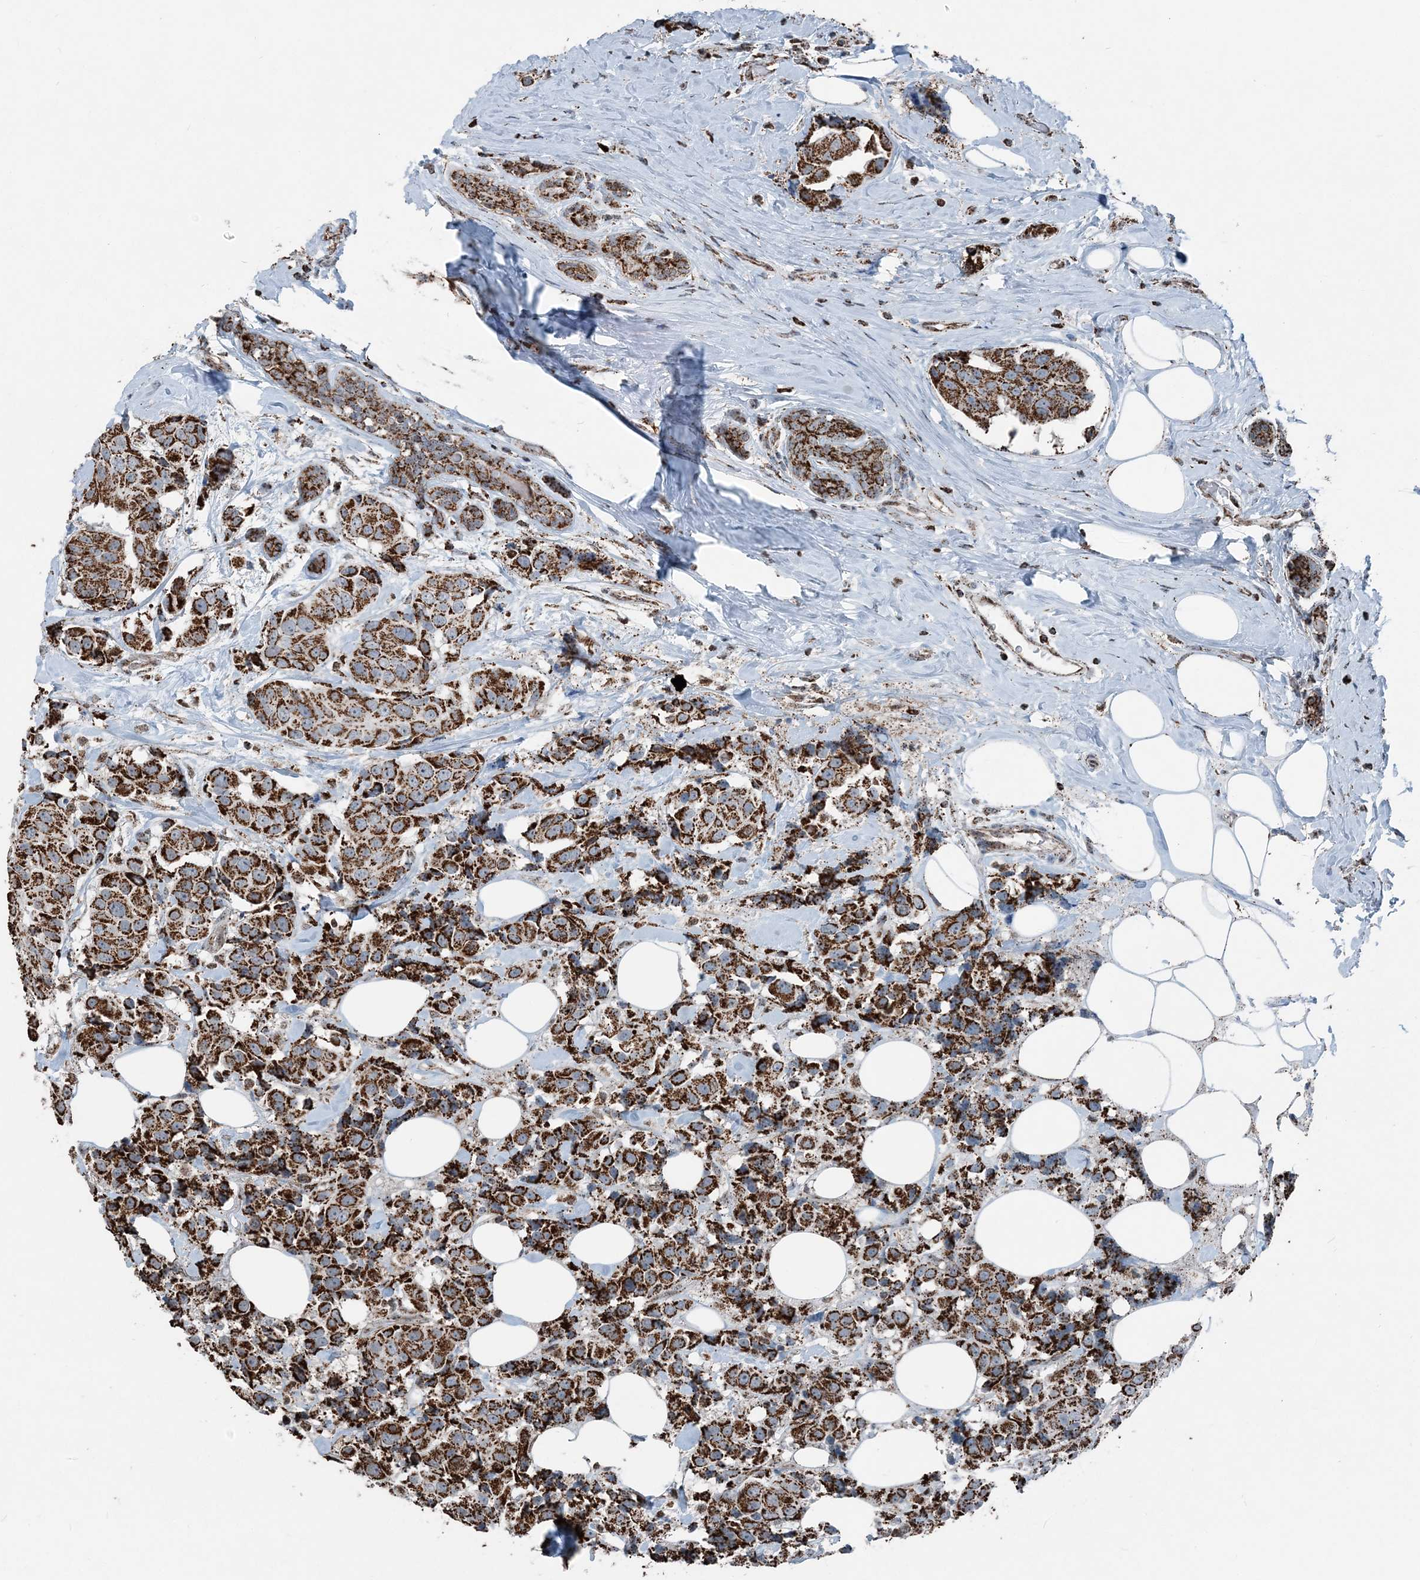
{"staining": {"intensity": "strong", "quantity": ">75%", "location": "cytoplasmic/membranous"}, "tissue": "breast cancer", "cell_type": "Tumor cells", "image_type": "cancer", "snomed": [{"axis": "morphology", "description": "Normal tissue, NOS"}, {"axis": "morphology", "description": "Duct carcinoma"}, {"axis": "topography", "description": "Breast"}], "caption": "DAB (3,3'-diaminobenzidine) immunohistochemical staining of breast intraductal carcinoma displays strong cytoplasmic/membranous protein expression in about >75% of tumor cells.", "gene": "SUCLG1", "patient": {"sex": "female", "age": 39}}